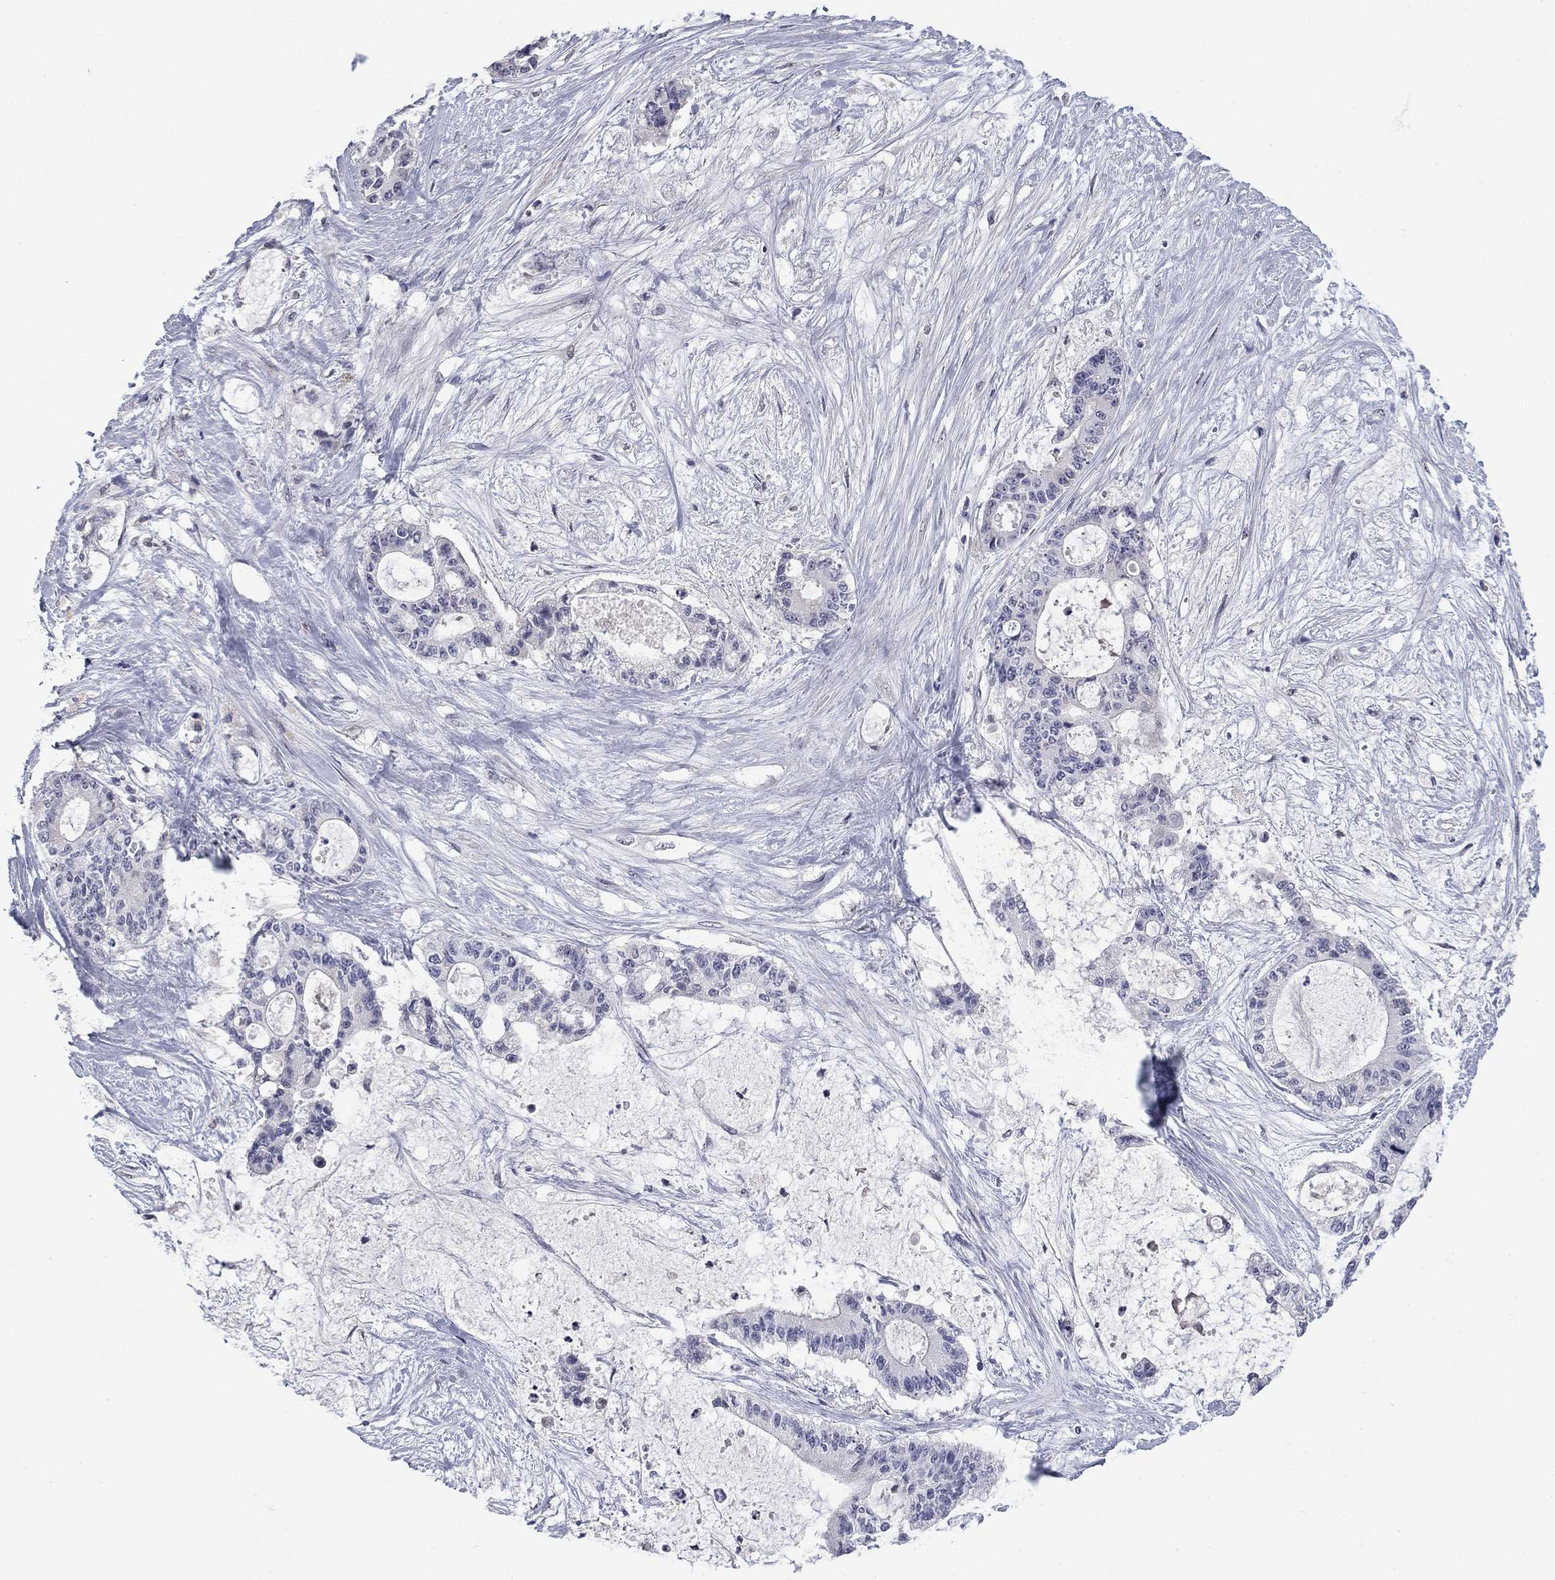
{"staining": {"intensity": "negative", "quantity": "none", "location": "none"}, "tissue": "liver cancer", "cell_type": "Tumor cells", "image_type": "cancer", "snomed": [{"axis": "morphology", "description": "Normal tissue, NOS"}, {"axis": "morphology", "description": "Cholangiocarcinoma"}, {"axis": "topography", "description": "Liver"}, {"axis": "topography", "description": "Peripheral nerve tissue"}], "caption": "This image is of liver cancer (cholangiocarcinoma) stained with immunohistochemistry to label a protein in brown with the nuclei are counter-stained blue. There is no positivity in tumor cells.", "gene": "SLC51A", "patient": {"sex": "female", "age": 73}}